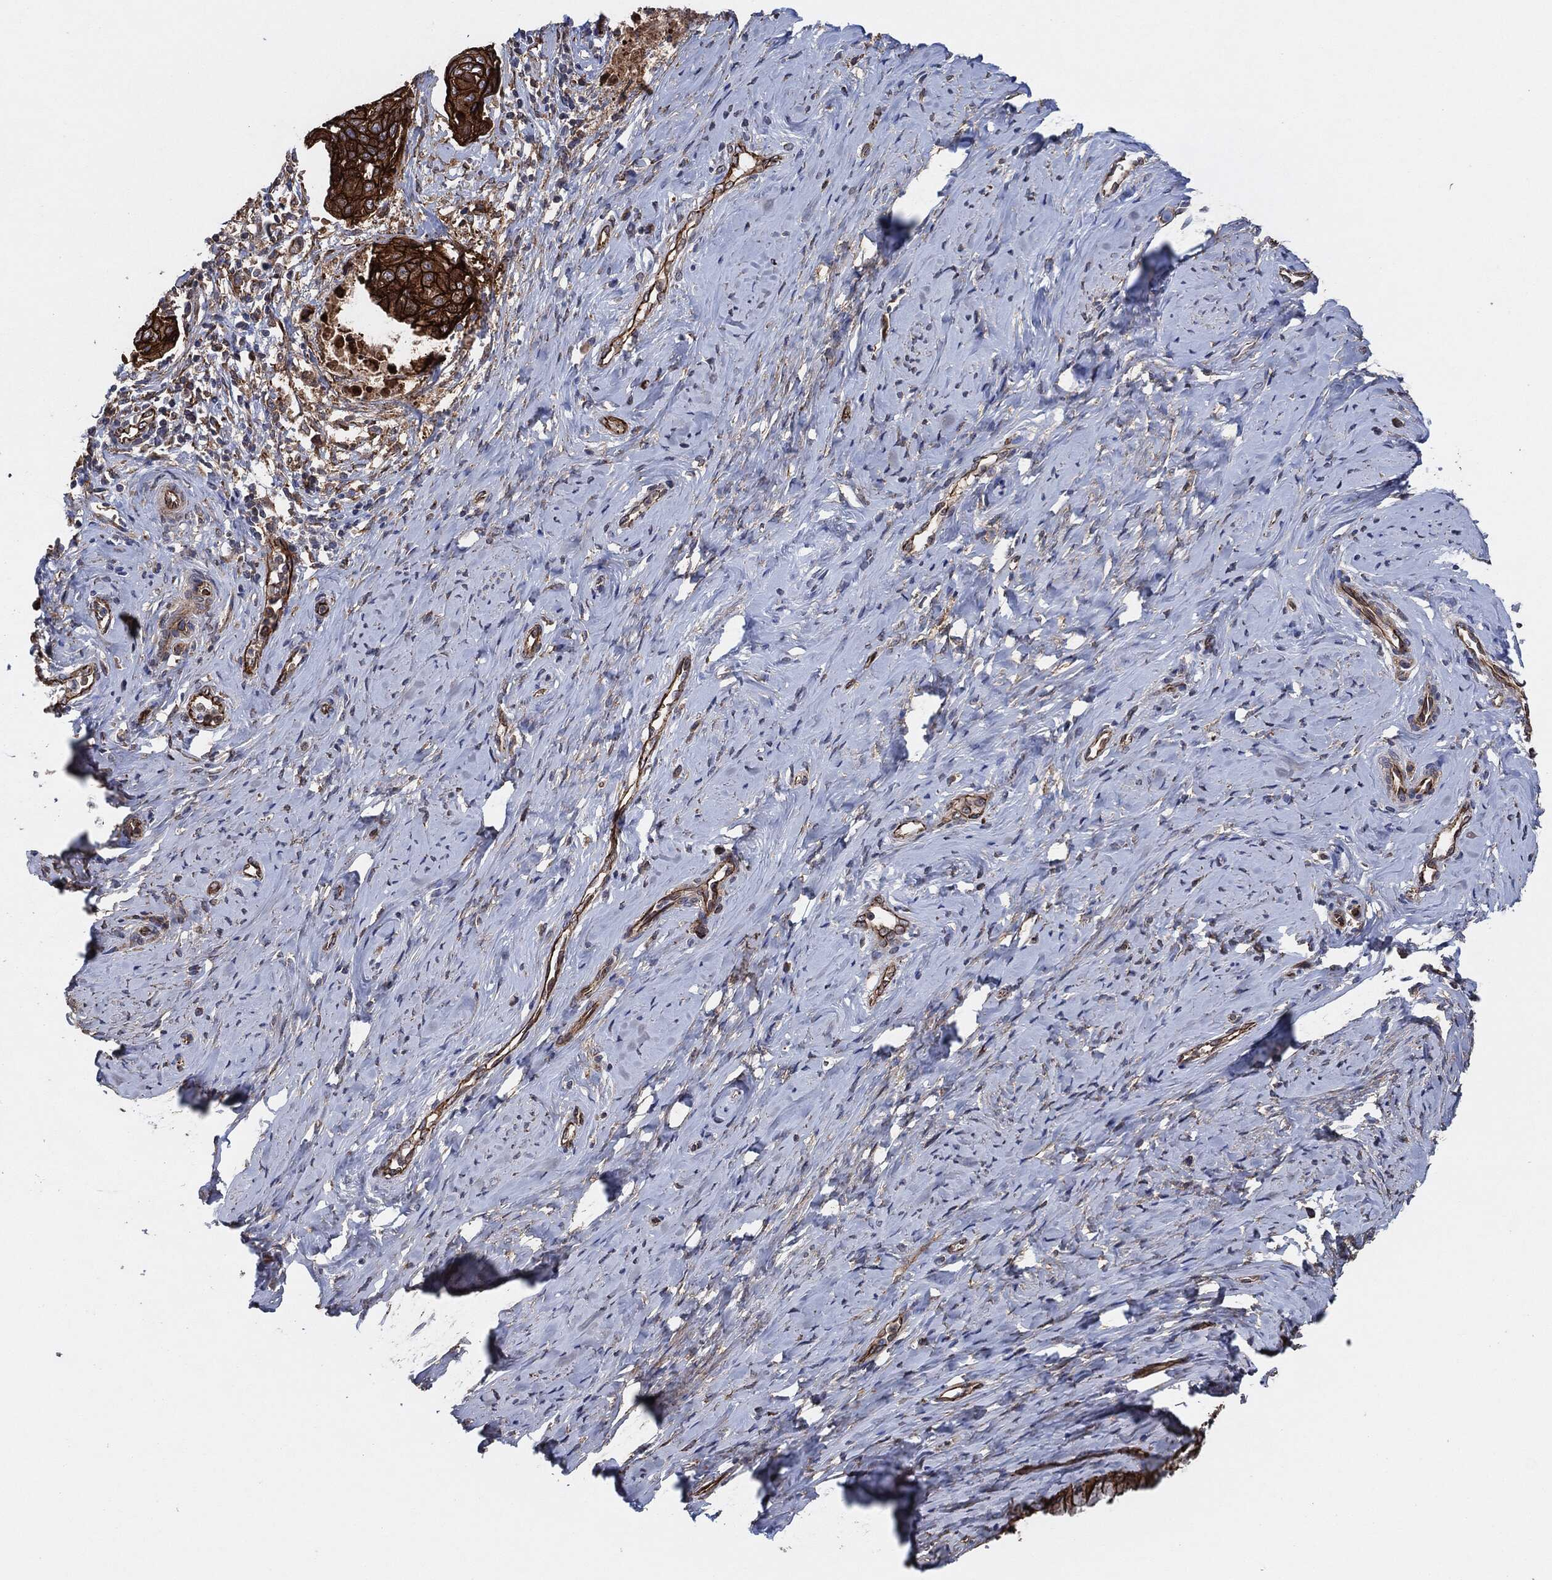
{"staining": {"intensity": "strong", "quantity": ">75%", "location": "cytoplasmic/membranous"}, "tissue": "cervical cancer", "cell_type": "Tumor cells", "image_type": "cancer", "snomed": [{"axis": "morphology", "description": "Squamous cell carcinoma, NOS"}, {"axis": "topography", "description": "Cervix"}], "caption": "Immunohistochemical staining of squamous cell carcinoma (cervical) exhibits strong cytoplasmic/membranous protein expression in approximately >75% of tumor cells.", "gene": "CTNNA1", "patient": {"sex": "female", "age": 51}}